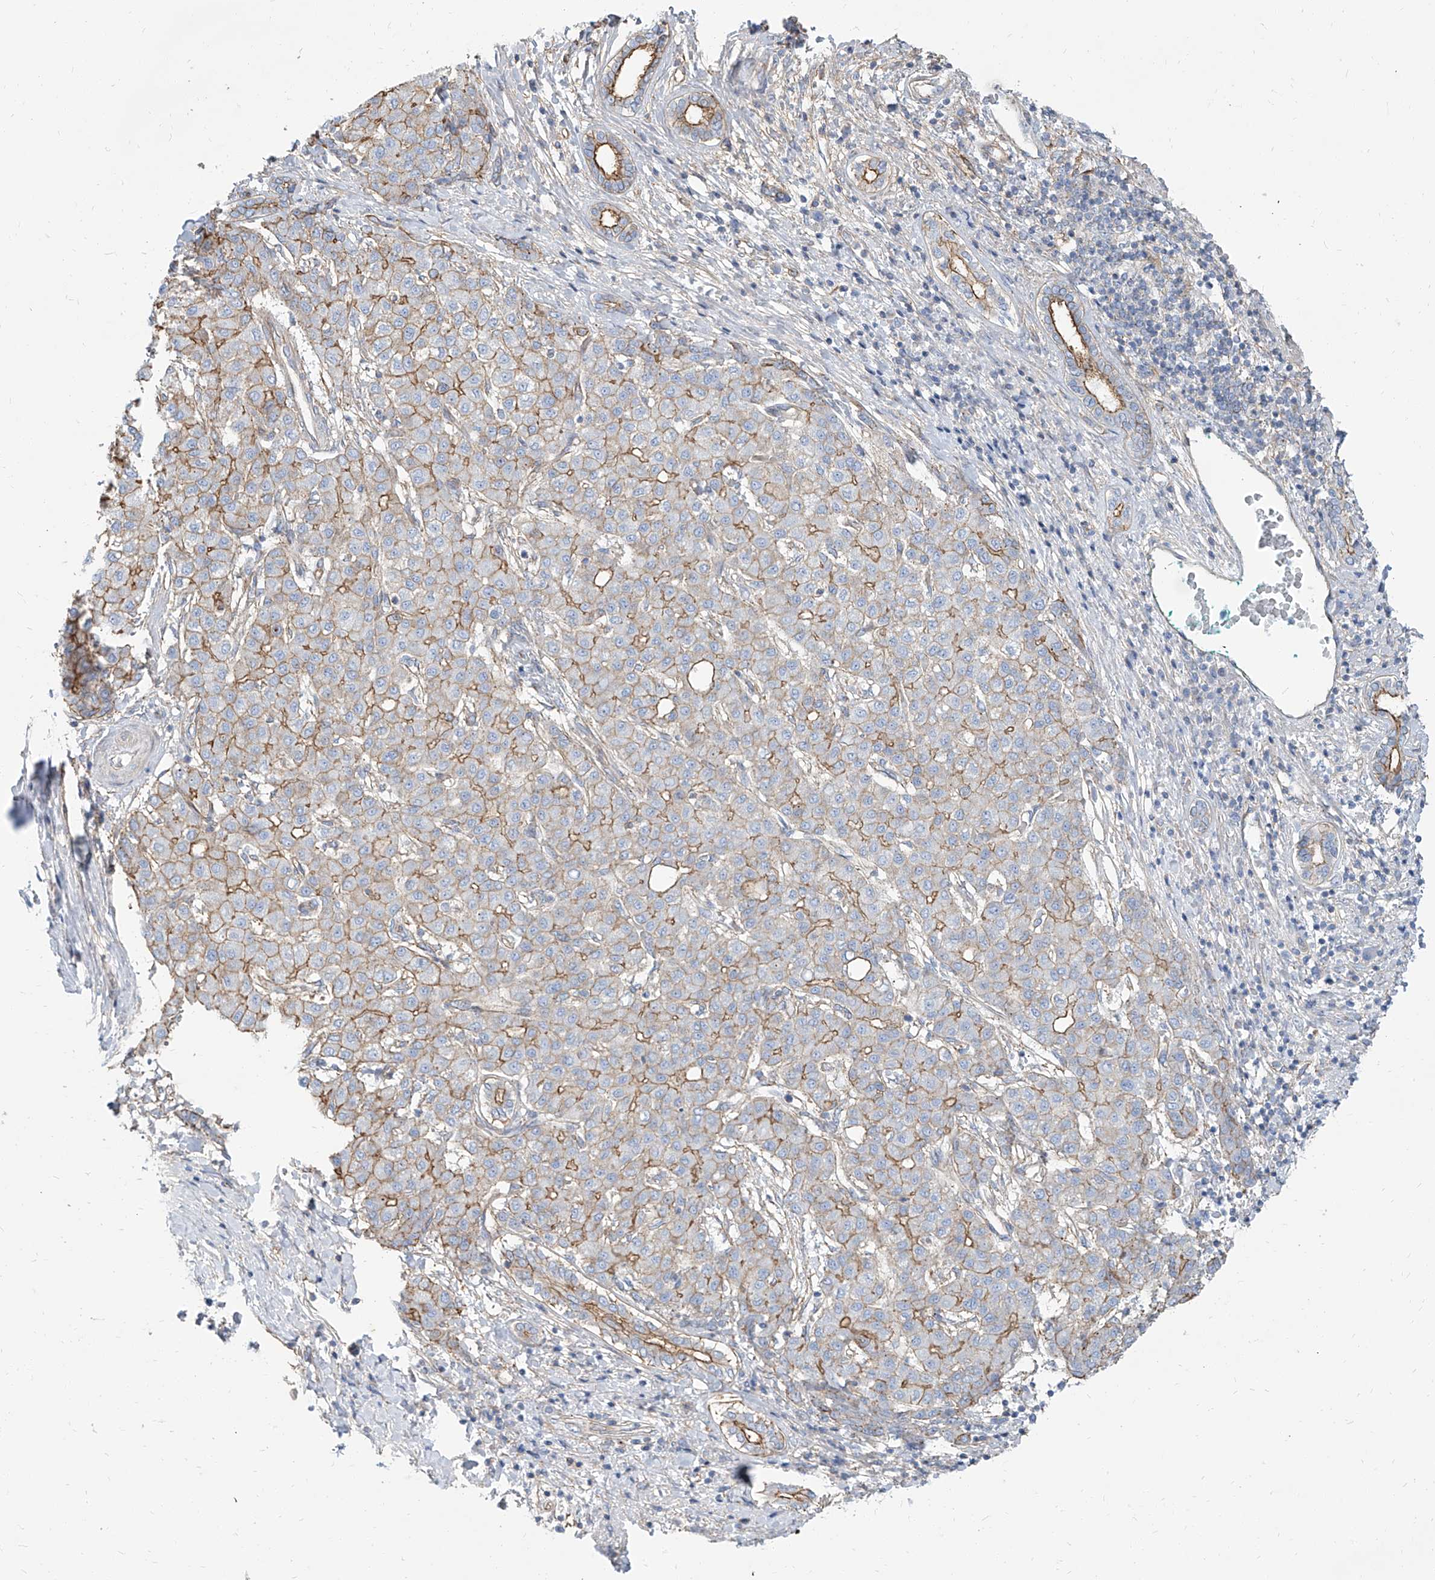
{"staining": {"intensity": "moderate", "quantity": ">75%", "location": "cytoplasmic/membranous"}, "tissue": "liver cancer", "cell_type": "Tumor cells", "image_type": "cancer", "snomed": [{"axis": "morphology", "description": "Carcinoma, Hepatocellular, NOS"}, {"axis": "topography", "description": "Liver"}], "caption": "Human liver cancer (hepatocellular carcinoma) stained for a protein (brown) displays moderate cytoplasmic/membranous positive staining in approximately >75% of tumor cells.", "gene": "TXLNB", "patient": {"sex": "male", "age": 65}}